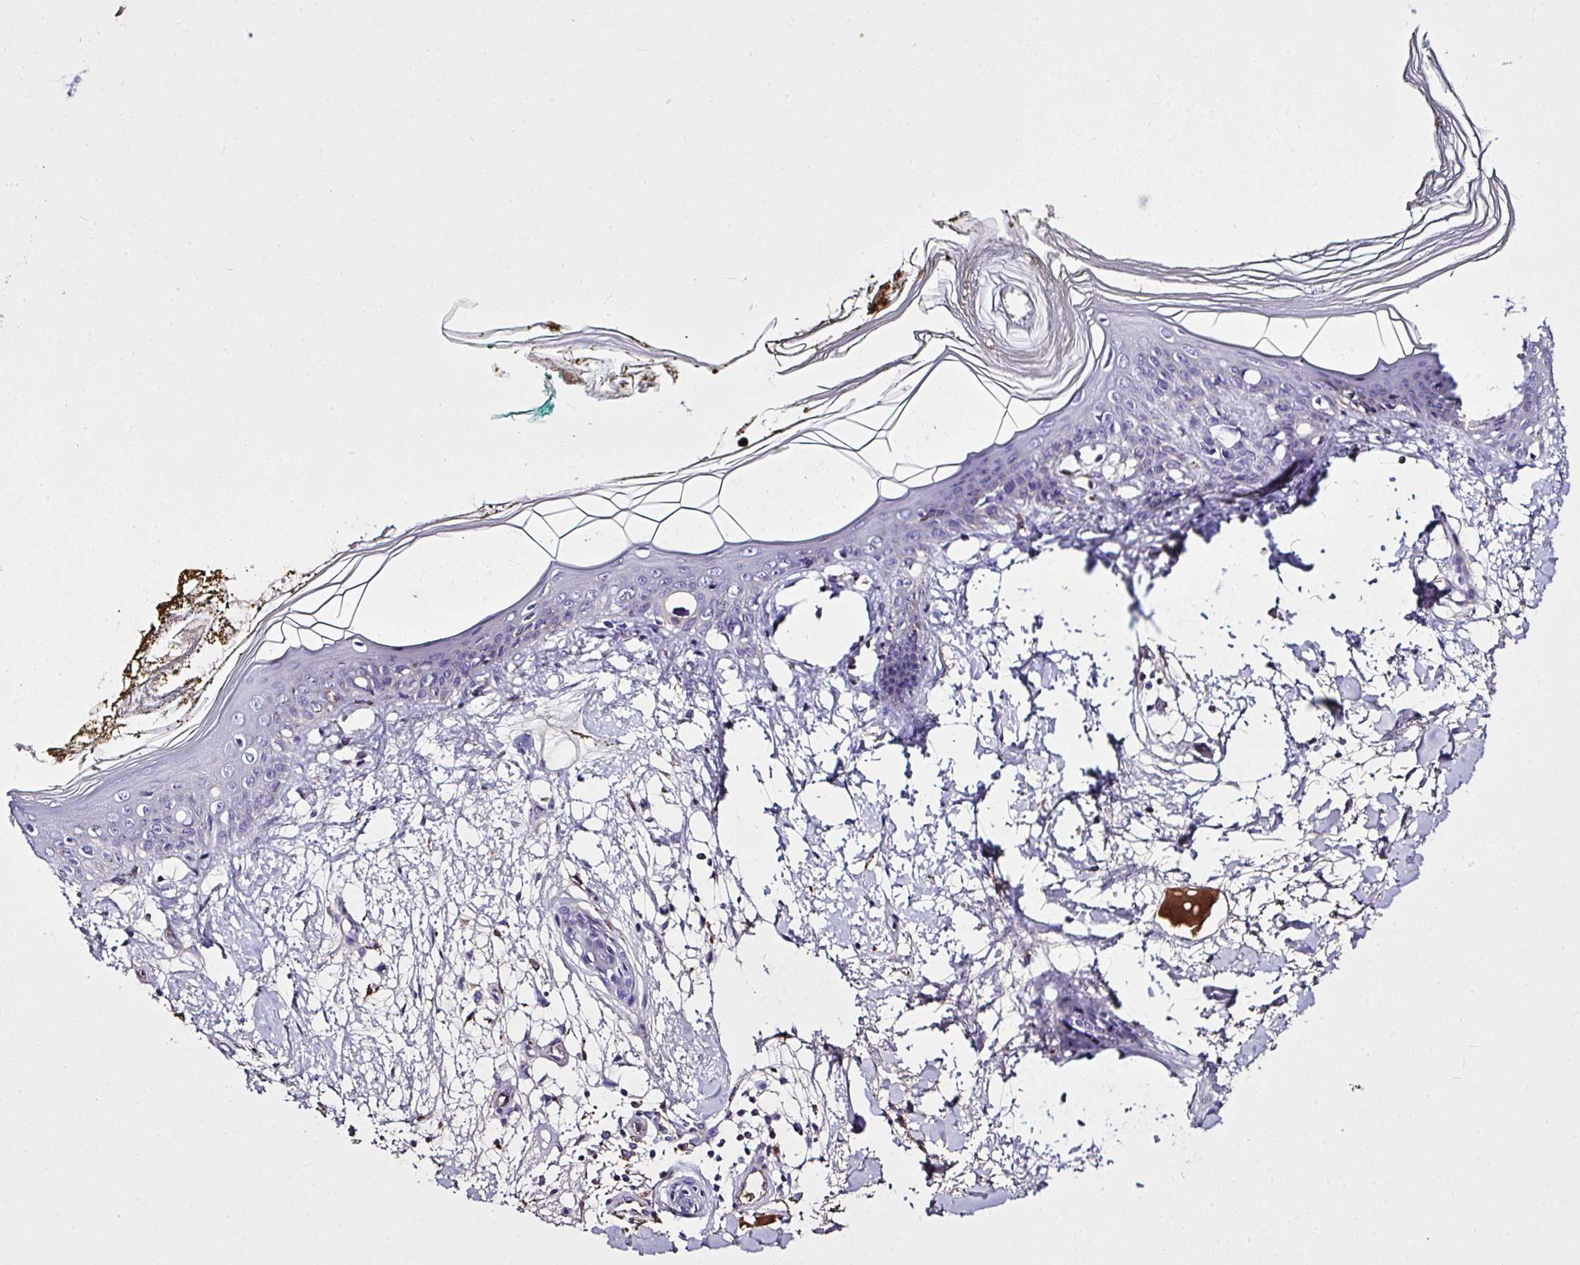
{"staining": {"intensity": "negative", "quantity": "none", "location": "none"}, "tissue": "skin", "cell_type": "Fibroblasts", "image_type": "normal", "snomed": [{"axis": "morphology", "description": "Normal tissue, NOS"}, {"axis": "topography", "description": "Skin"}], "caption": "DAB immunohistochemical staining of unremarkable human skin exhibits no significant positivity in fibroblasts. (DAB IHC, high magnification).", "gene": "ZNF813", "patient": {"sex": "female", "age": 34}}